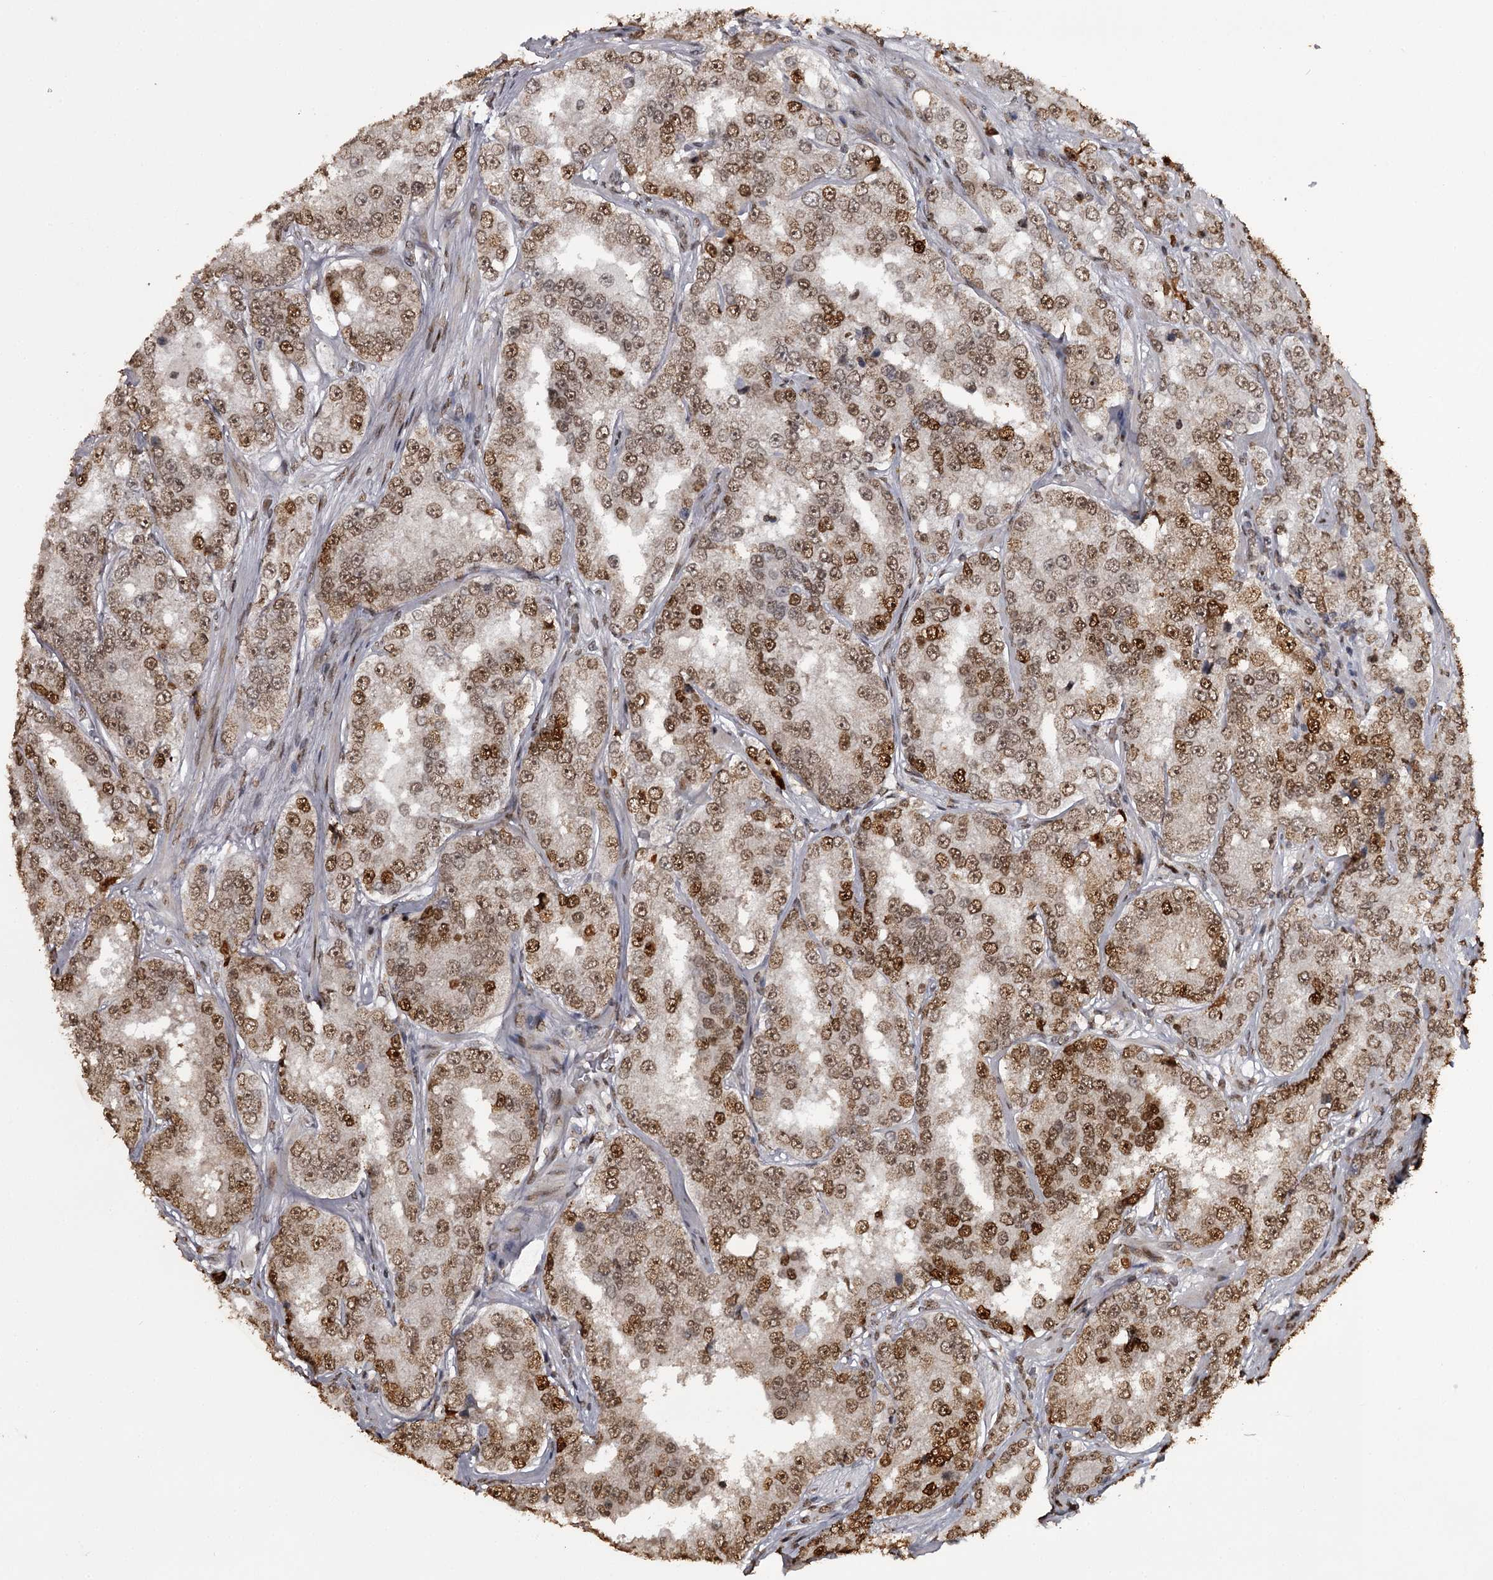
{"staining": {"intensity": "strong", "quantity": ">75%", "location": "nuclear"}, "tissue": "prostate cancer", "cell_type": "Tumor cells", "image_type": "cancer", "snomed": [{"axis": "morphology", "description": "Normal tissue, NOS"}, {"axis": "morphology", "description": "Adenocarcinoma, High grade"}, {"axis": "topography", "description": "Prostate"}], "caption": "A brown stain shows strong nuclear positivity of a protein in prostate cancer (adenocarcinoma (high-grade)) tumor cells. The staining was performed using DAB, with brown indicating positive protein expression. Nuclei are stained blue with hematoxylin.", "gene": "THYN1", "patient": {"sex": "male", "age": 83}}